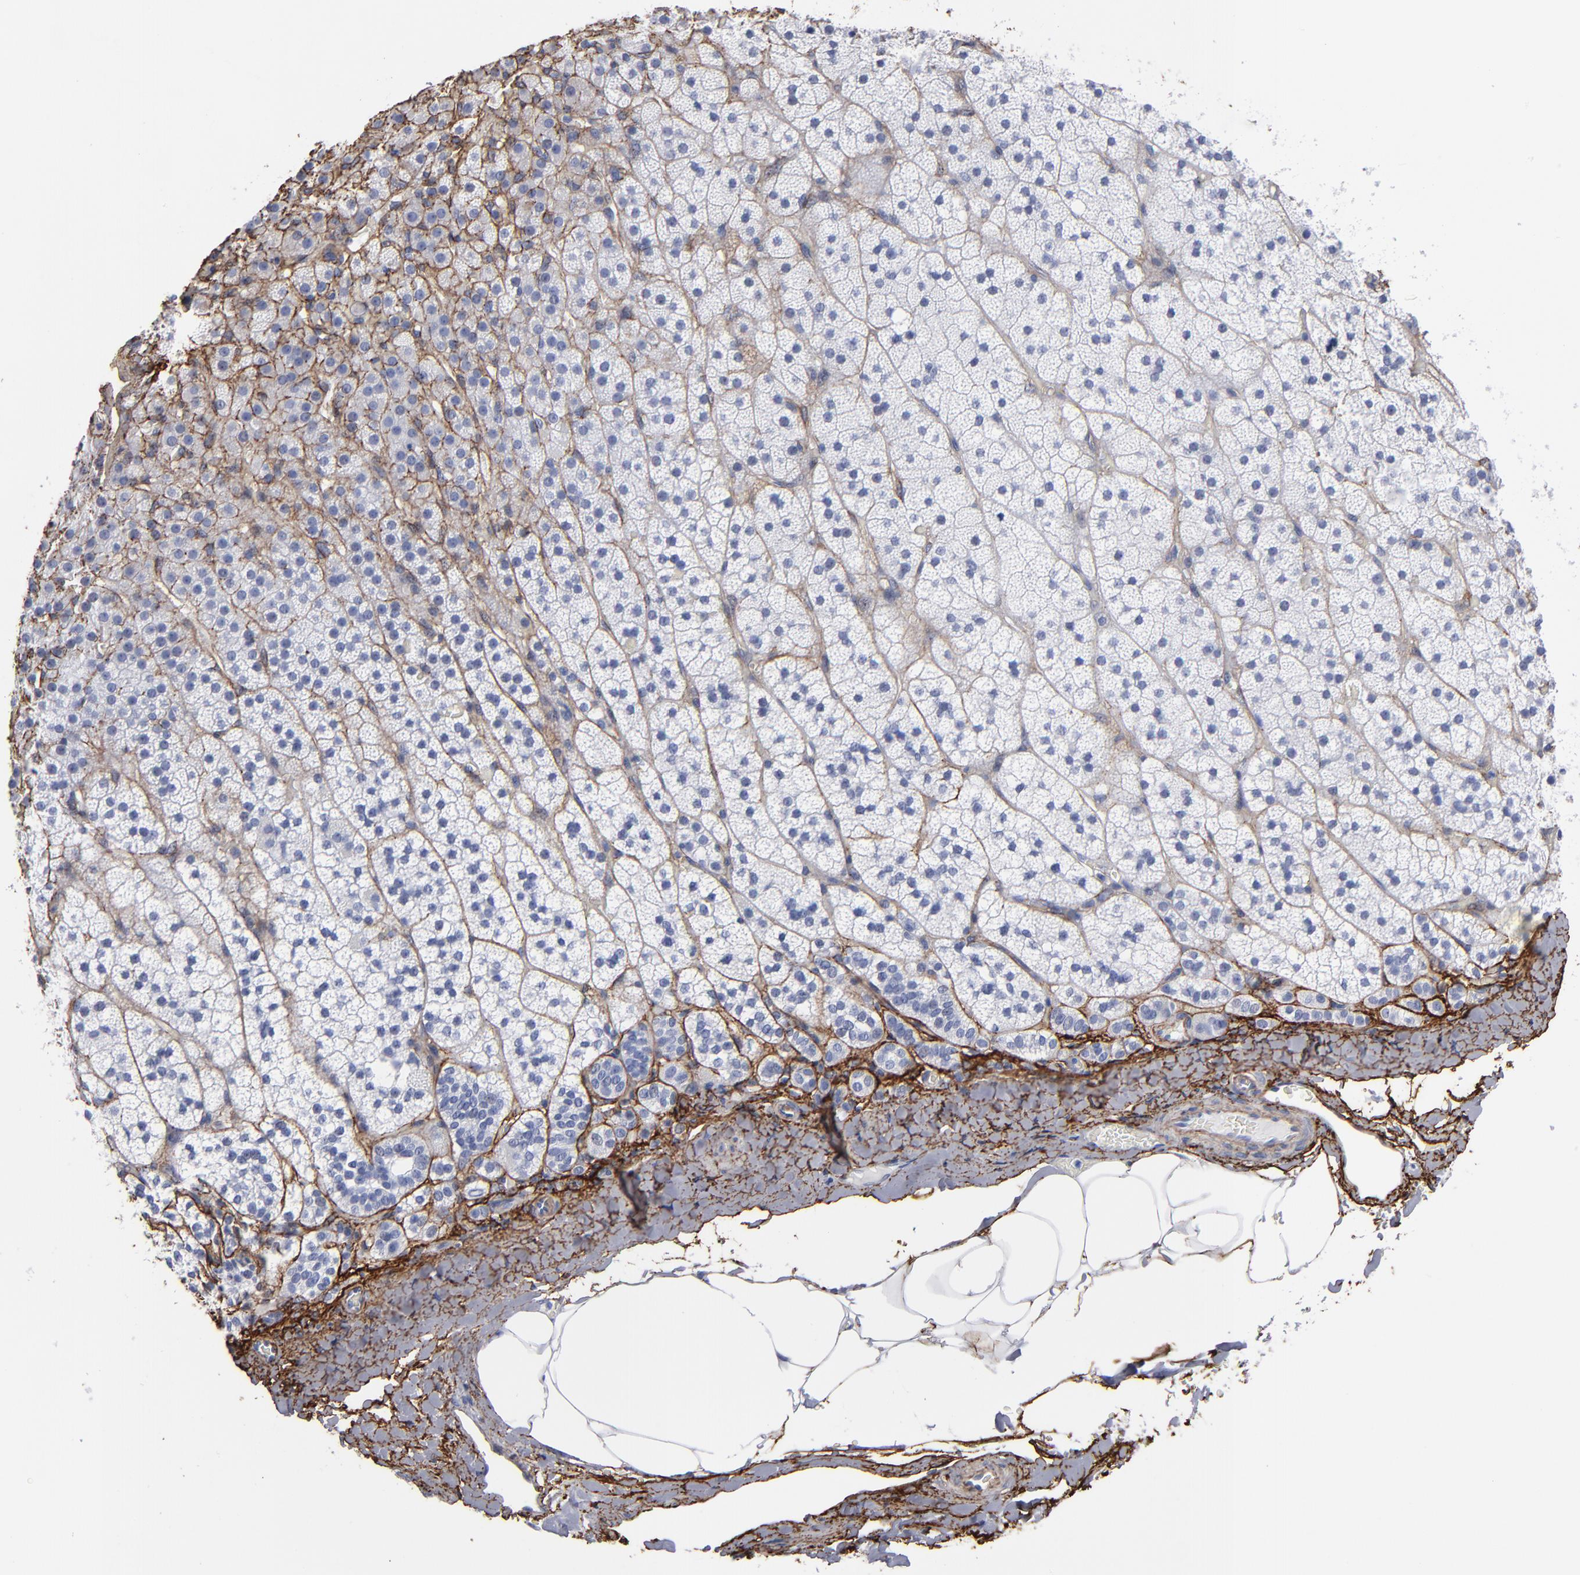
{"staining": {"intensity": "negative", "quantity": "none", "location": "none"}, "tissue": "adrenal gland", "cell_type": "Glandular cells", "image_type": "normal", "snomed": [{"axis": "morphology", "description": "Normal tissue, NOS"}, {"axis": "topography", "description": "Adrenal gland"}], "caption": "Photomicrograph shows no significant protein positivity in glandular cells of benign adrenal gland. (Brightfield microscopy of DAB (3,3'-diaminobenzidine) immunohistochemistry at high magnification).", "gene": "EMILIN1", "patient": {"sex": "male", "age": 35}}